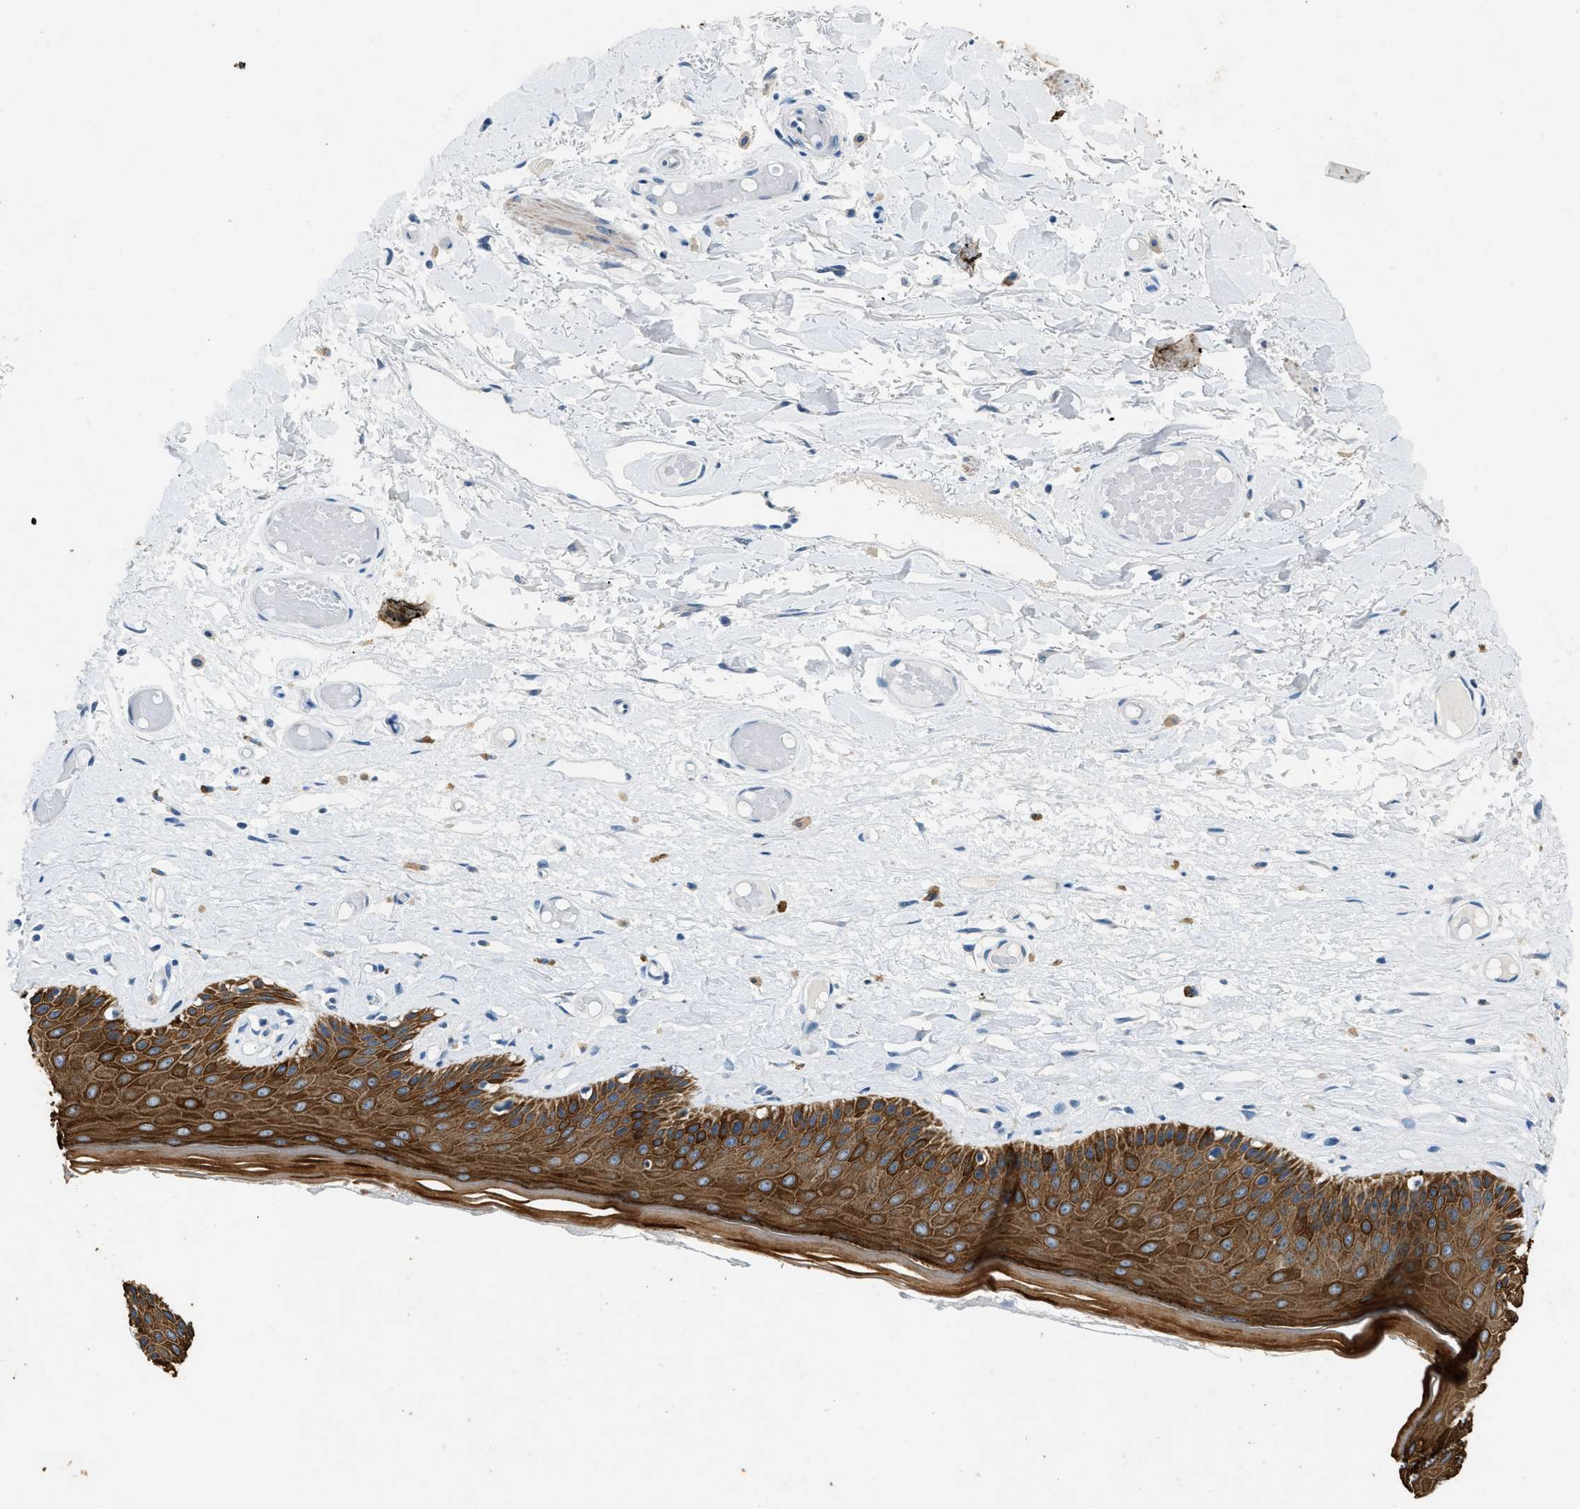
{"staining": {"intensity": "strong", "quantity": ">75%", "location": "cytoplasmic/membranous"}, "tissue": "skin", "cell_type": "Epidermal cells", "image_type": "normal", "snomed": [{"axis": "morphology", "description": "Normal tissue, NOS"}, {"axis": "topography", "description": "Vulva"}], "caption": "Immunohistochemistry (IHC) image of benign human skin stained for a protein (brown), which displays high levels of strong cytoplasmic/membranous positivity in approximately >75% of epidermal cells.", "gene": "CFAP20", "patient": {"sex": "female", "age": 73}}